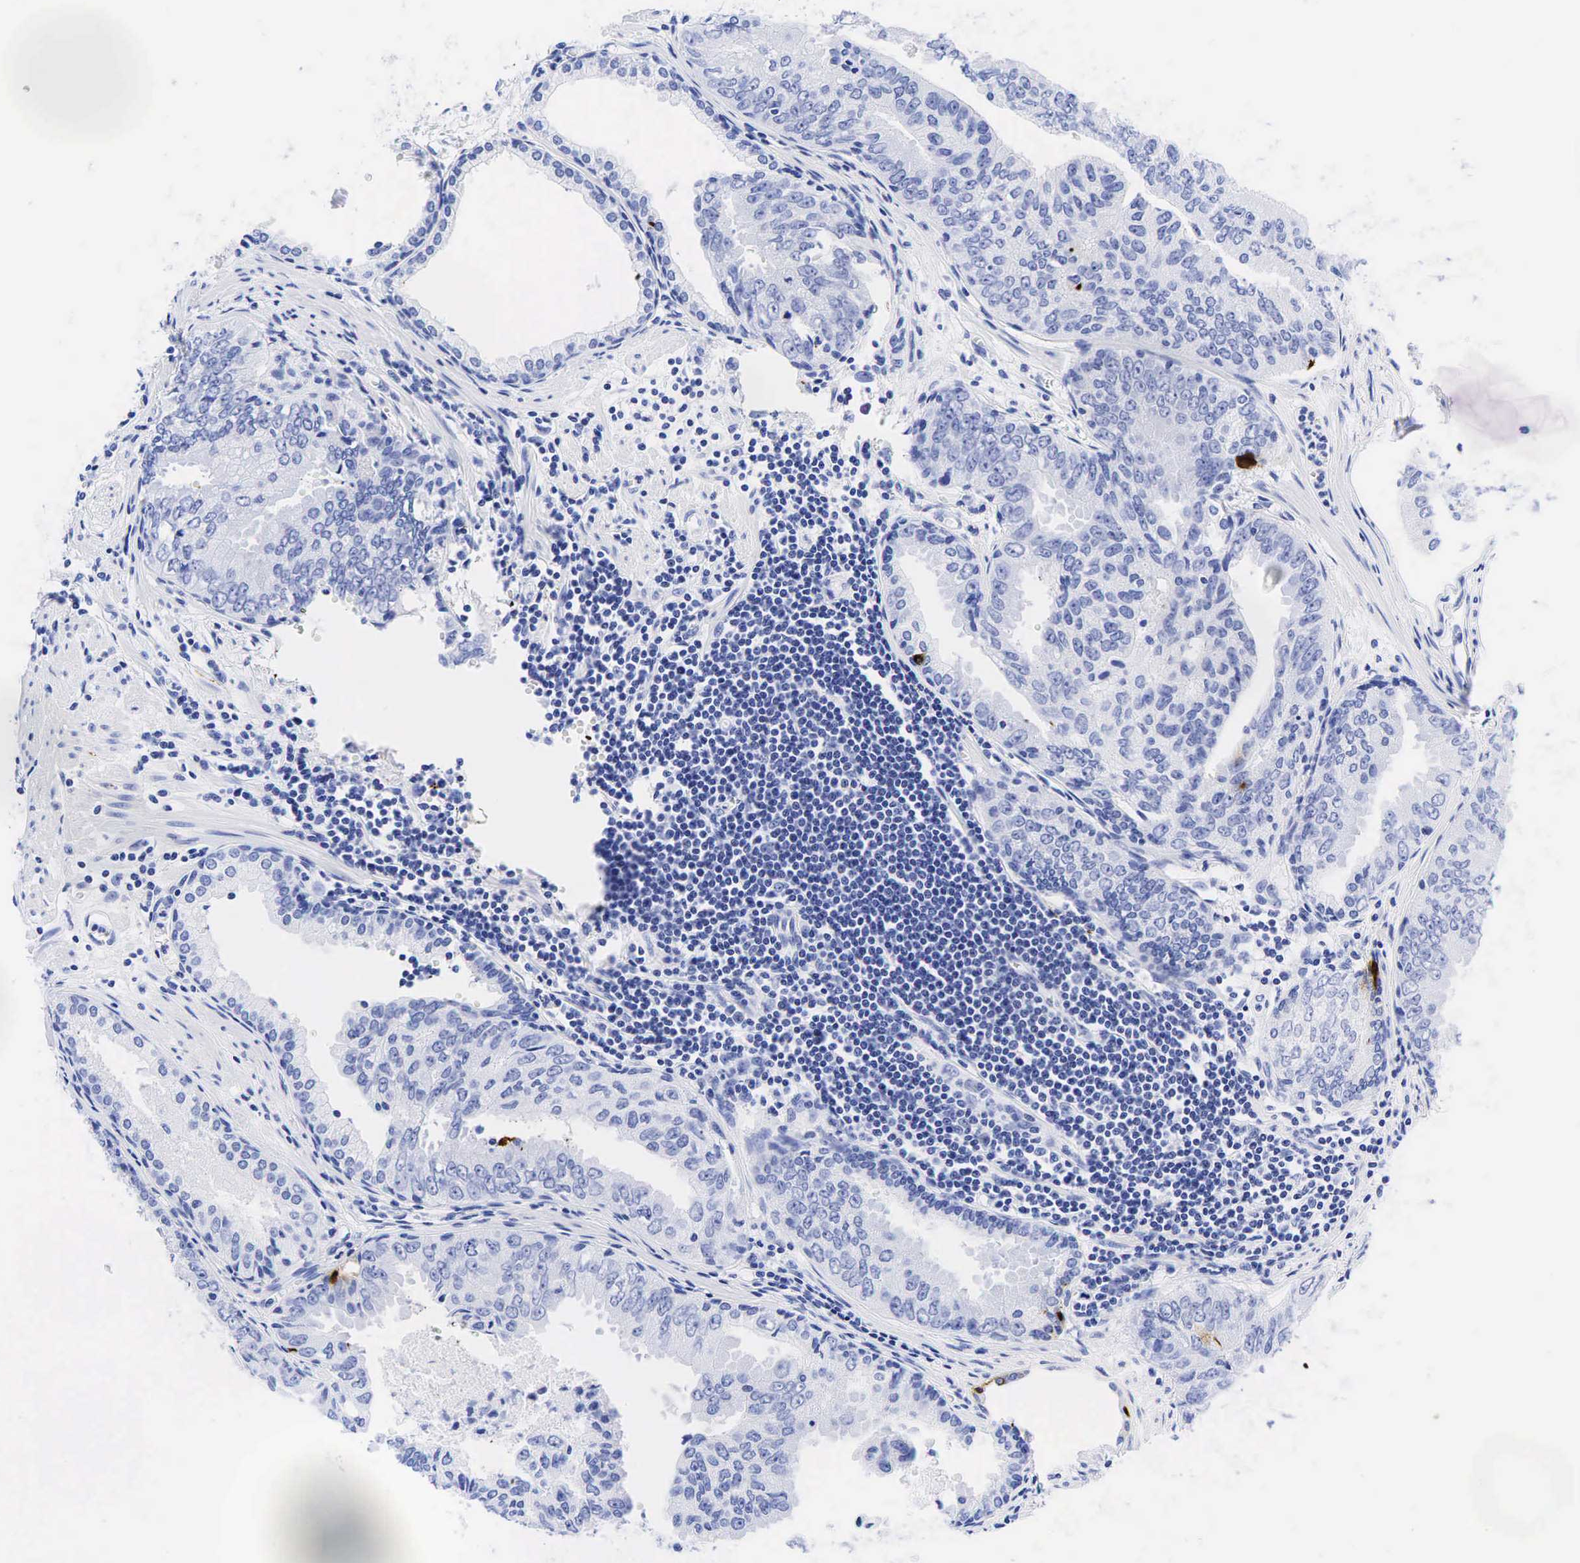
{"staining": {"intensity": "negative", "quantity": "none", "location": "none"}, "tissue": "prostate cancer", "cell_type": "Tumor cells", "image_type": "cancer", "snomed": [{"axis": "morphology", "description": "Adenocarcinoma, High grade"}, {"axis": "topography", "description": "Prostate"}], "caption": "This is an immunohistochemistry micrograph of high-grade adenocarcinoma (prostate). There is no expression in tumor cells.", "gene": "CHGA", "patient": {"sex": "male", "age": 56}}